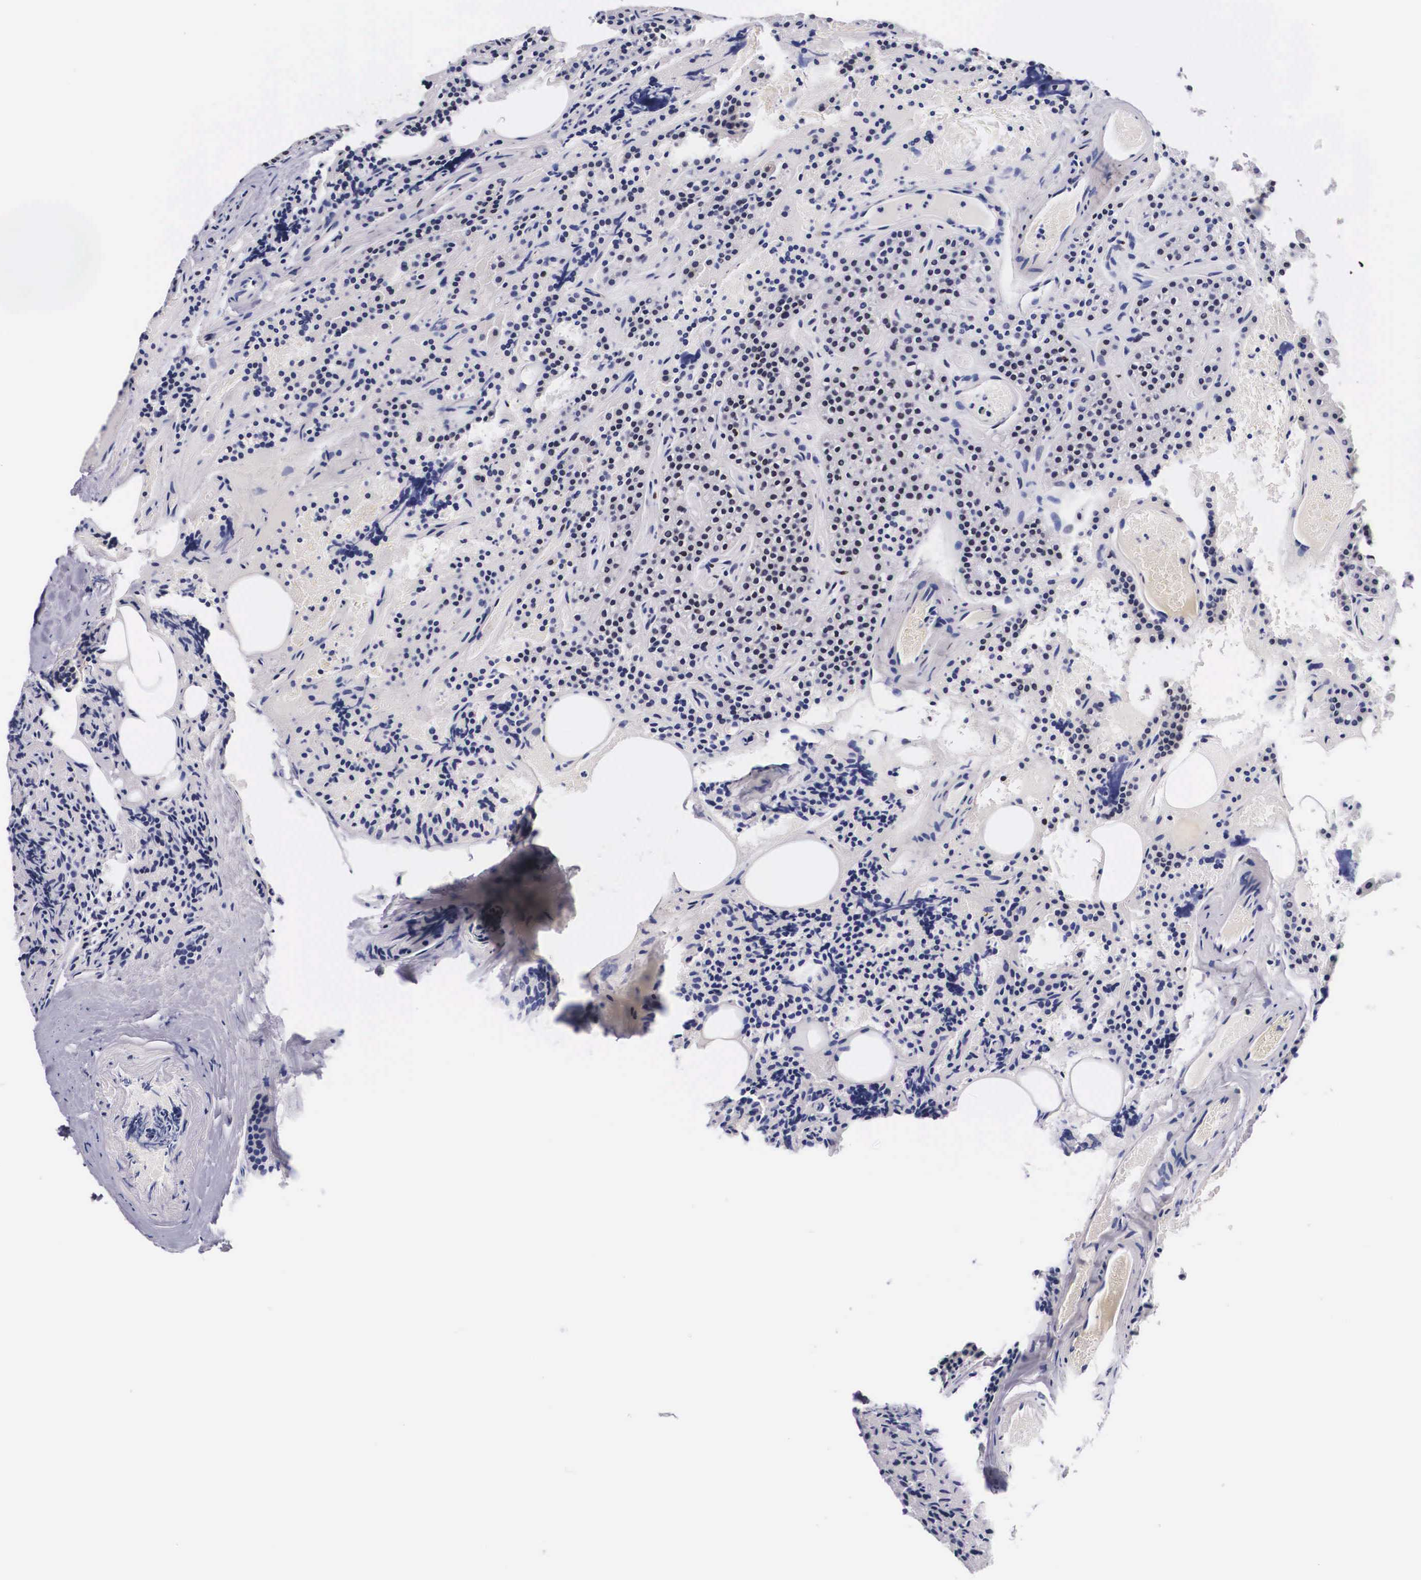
{"staining": {"intensity": "strong", "quantity": "25%-75%", "location": "nuclear"}, "tissue": "parathyroid gland", "cell_type": "Glandular cells", "image_type": "normal", "snomed": [{"axis": "morphology", "description": "Normal tissue, NOS"}, {"axis": "topography", "description": "Parathyroid gland"}], "caption": "The histopathology image shows immunohistochemical staining of benign parathyroid gland. There is strong nuclear expression is appreciated in approximately 25%-75% of glandular cells.", "gene": "KHDRBS3", "patient": {"sex": "male", "age": 71}}